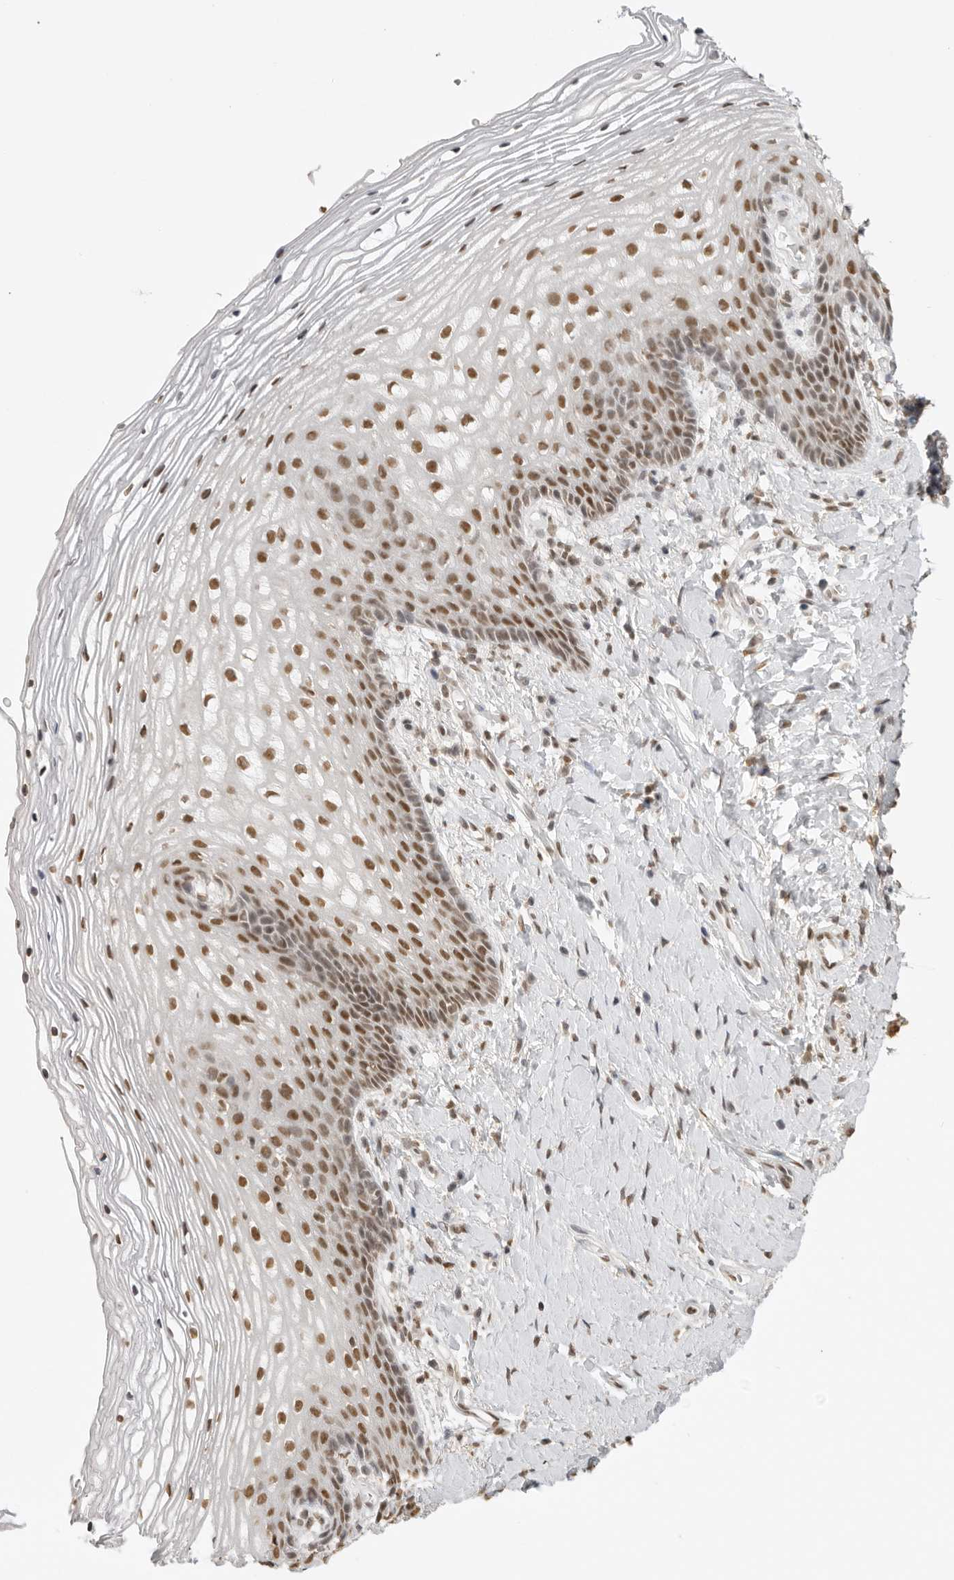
{"staining": {"intensity": "strong", "quantity": "25%-75%", "location": "nuclear"}, "tissue": "vagina", "cell_type": "Squamous epithelial cells", "image_type": "normal", "snomed": [{"axis": "morphology", "description": "Normal tissue, NOS"}, {"axis": "topography", "description": "Vagina"}], "caption": "Strong nuclear expression for a protein is seen in about 25%-75% of squamous epithelial cells of benign vagina using IHC.", "gene": "RPA2", "patient": {"sex": "female", "age": 60}}